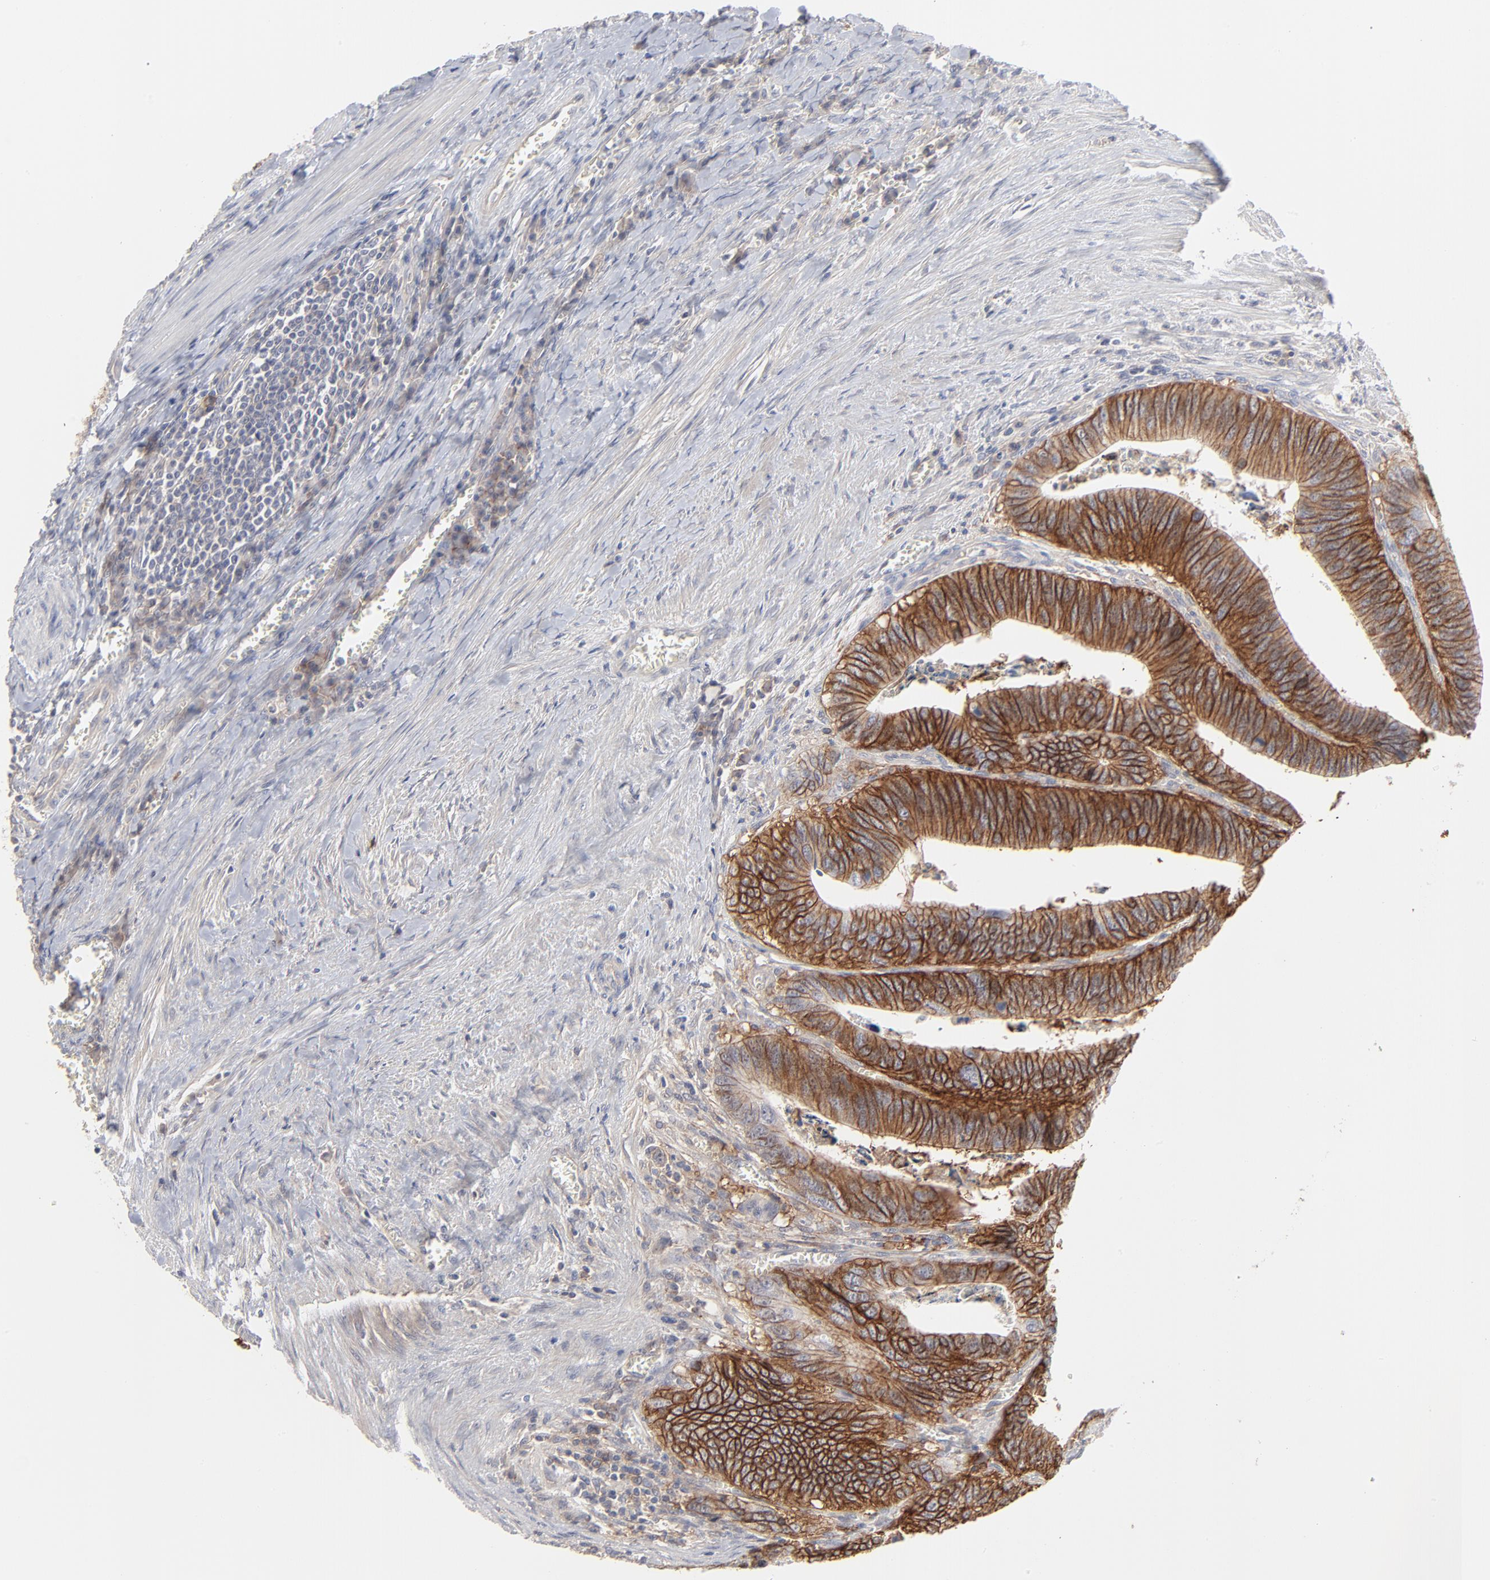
{"staining": {"intensity": "strong", "quantity": ">75%", "location": "cytoplasmic/membranous"}, "tissue": "colorectal cancer", "cell_type": "Tumor cells", "image_type": "cancer", "snomed": [{"axis": "morphology", "description": "Adenocarcinoma, NOS"}, {"axis": "topography", "description": "Colon"}], "caption": "A micrograph showing strong cytoplasmic/membranous expression in approximately >75% of tumor cells in colorectal cancer (adenocarcinoma), as visualized by brown immunohistochemical staining.", "gene": "SLC16A1", "patient": {"sex": "male", "age": 72}}